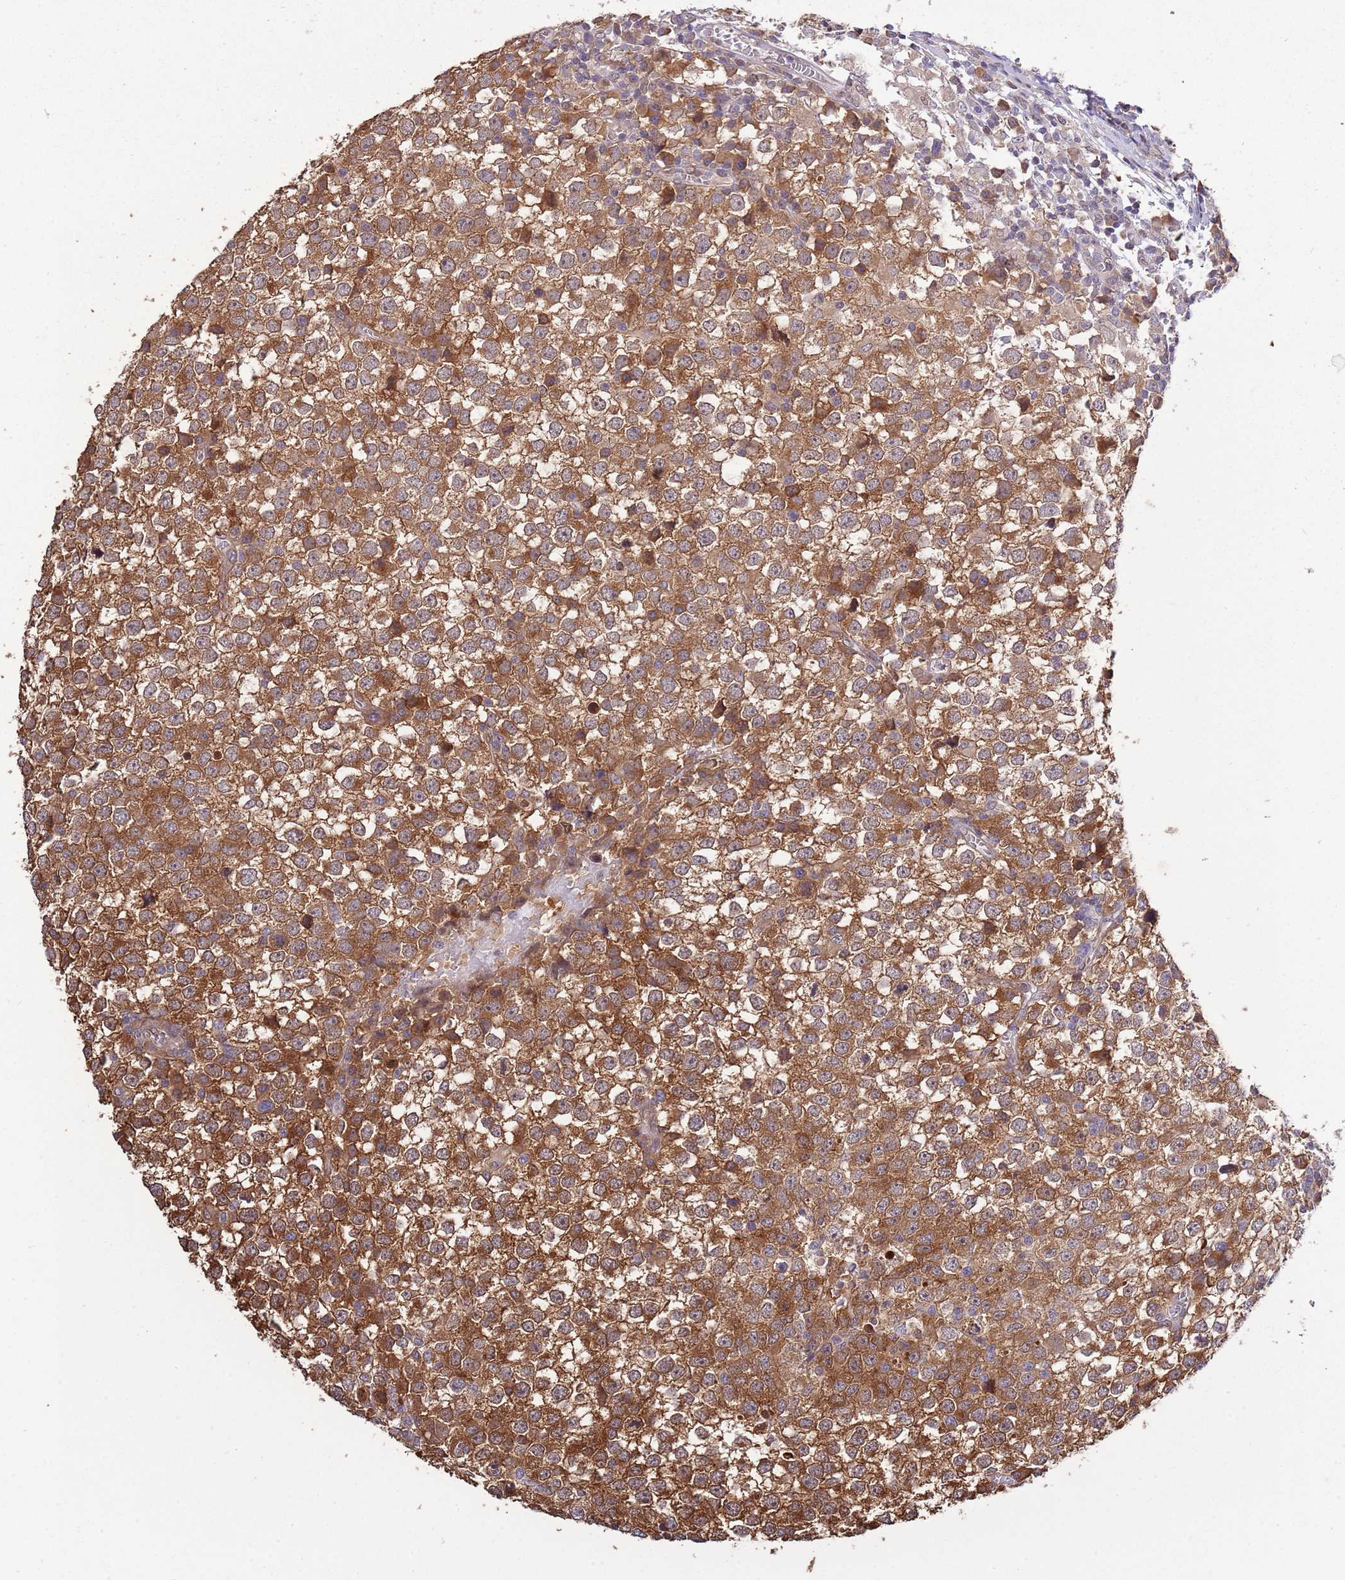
{"staining": {"intensity": "moderate", "quantity": ">75%", "location": "cytoplasmic/membranous"}, "tissue": "testis cancer", "cell_type": "Tumor cells", "image_type": "cancer", "snomed": [{"axis": "morphology", "description": "Seminoma, NOS"}, {"axis": "topography", "description": "Testis"}], "caption": "Immunohistochemistry micrograph of human testis cancer stained for a protein (brown), which demonstrates medium levels of moderate cytoplasmic/membranous positivity in about >75% of tumor cells.", "gene": "ZNF665", "patient": {"sex": "male", "age": 65}}